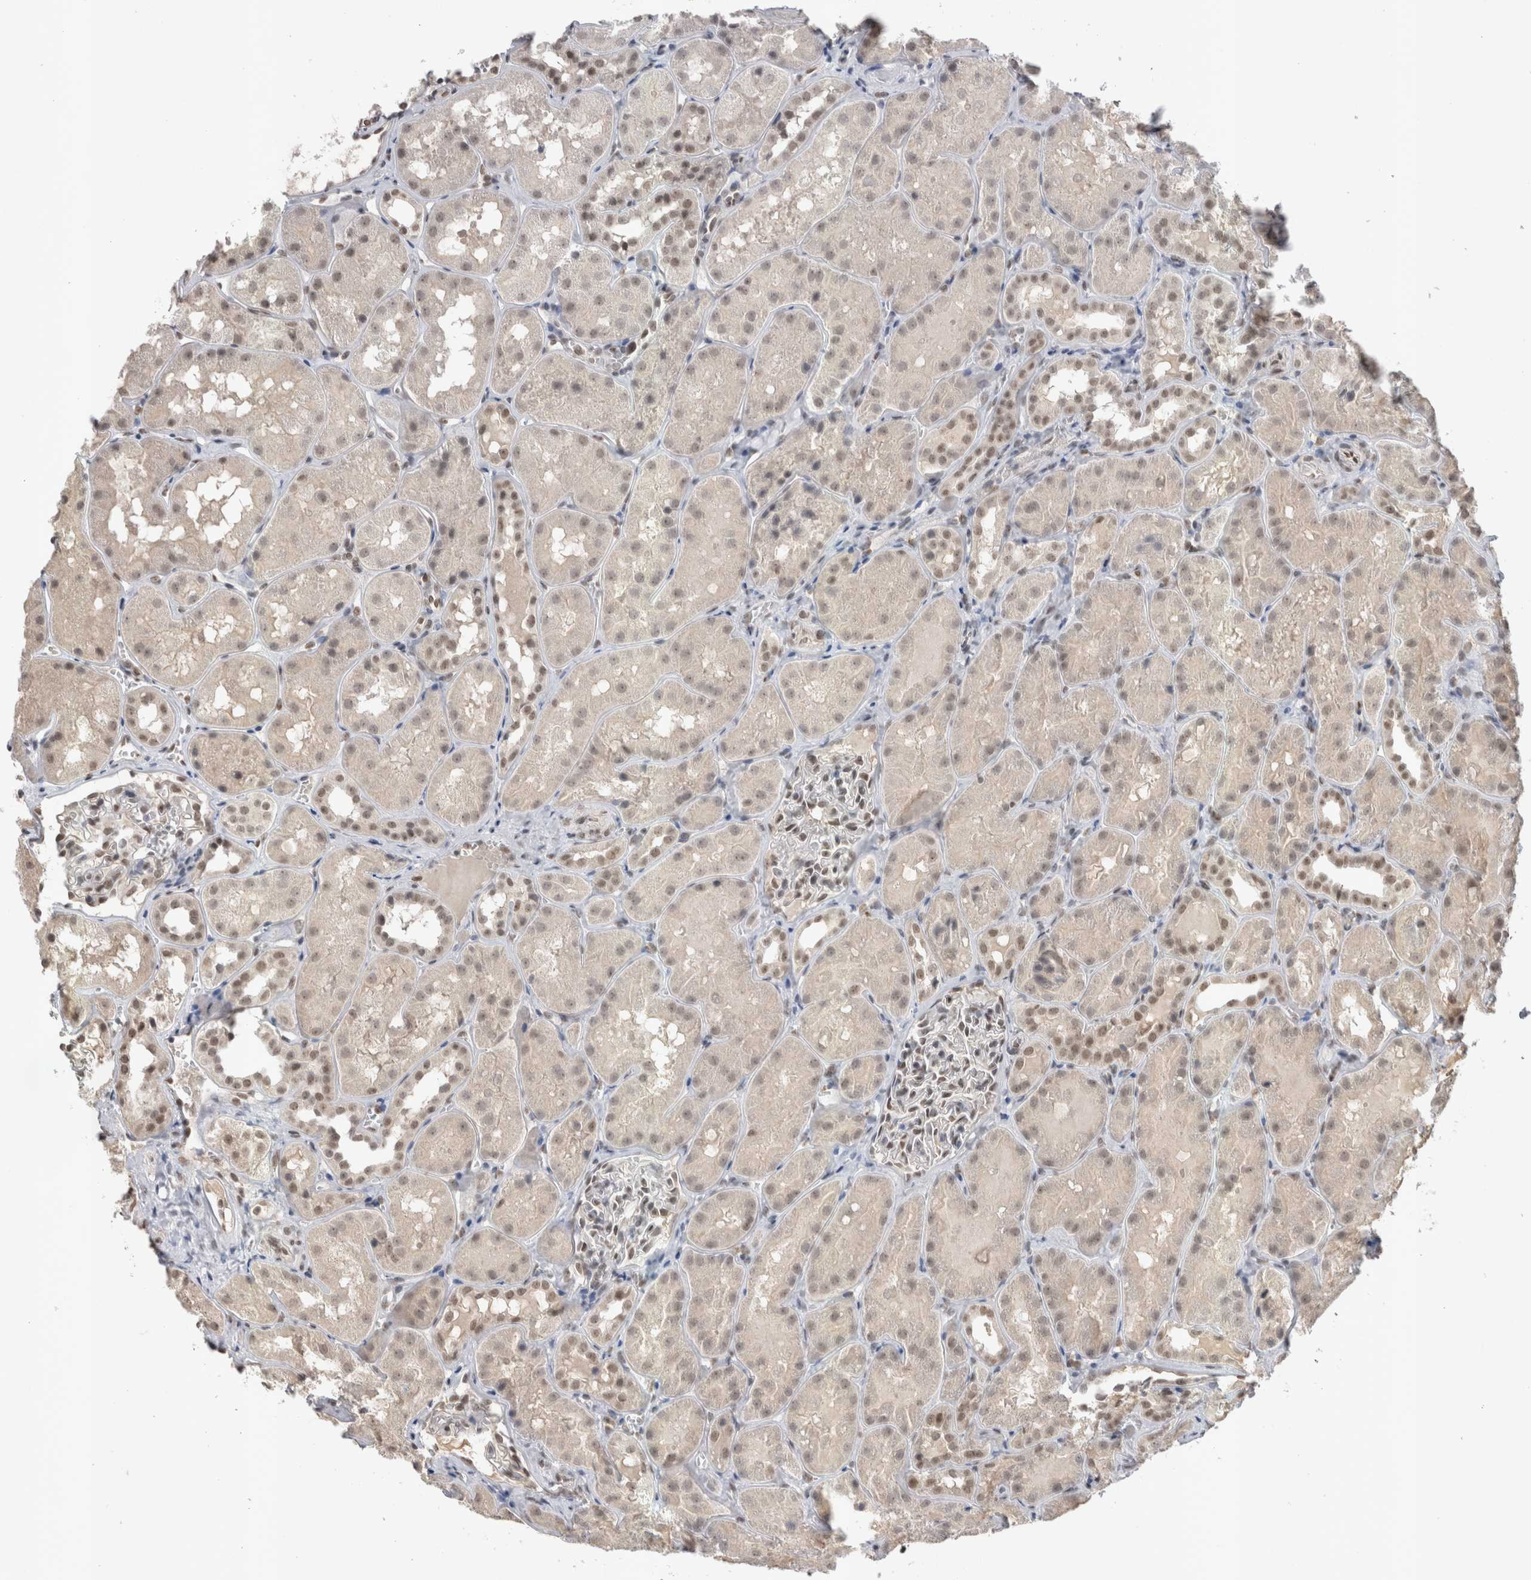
{"staining": {"intensity": "weak", "quantity": ">75%", "location": "nuclear"}, "tissue": "kidney", "cell_type": "Cells in glomeruli", "image_type": "normal", "snomed": [{"axis": "morphology", "description": "Normal tissue, NOS"}, {"axis": "topography", "description": "Kidney"}], "caption": "Immunohistochemical staining of normal human kidney demonstrates weak nuclear protein expression in approximately >75% of cells in glomeruli. The staining is performed using DAB brown chromogen to label protein expression. The nuclei are counter-stained blue using hematoxylin.", "gene": "DAXX", "patient": {"sex": "male", "age": 16}}